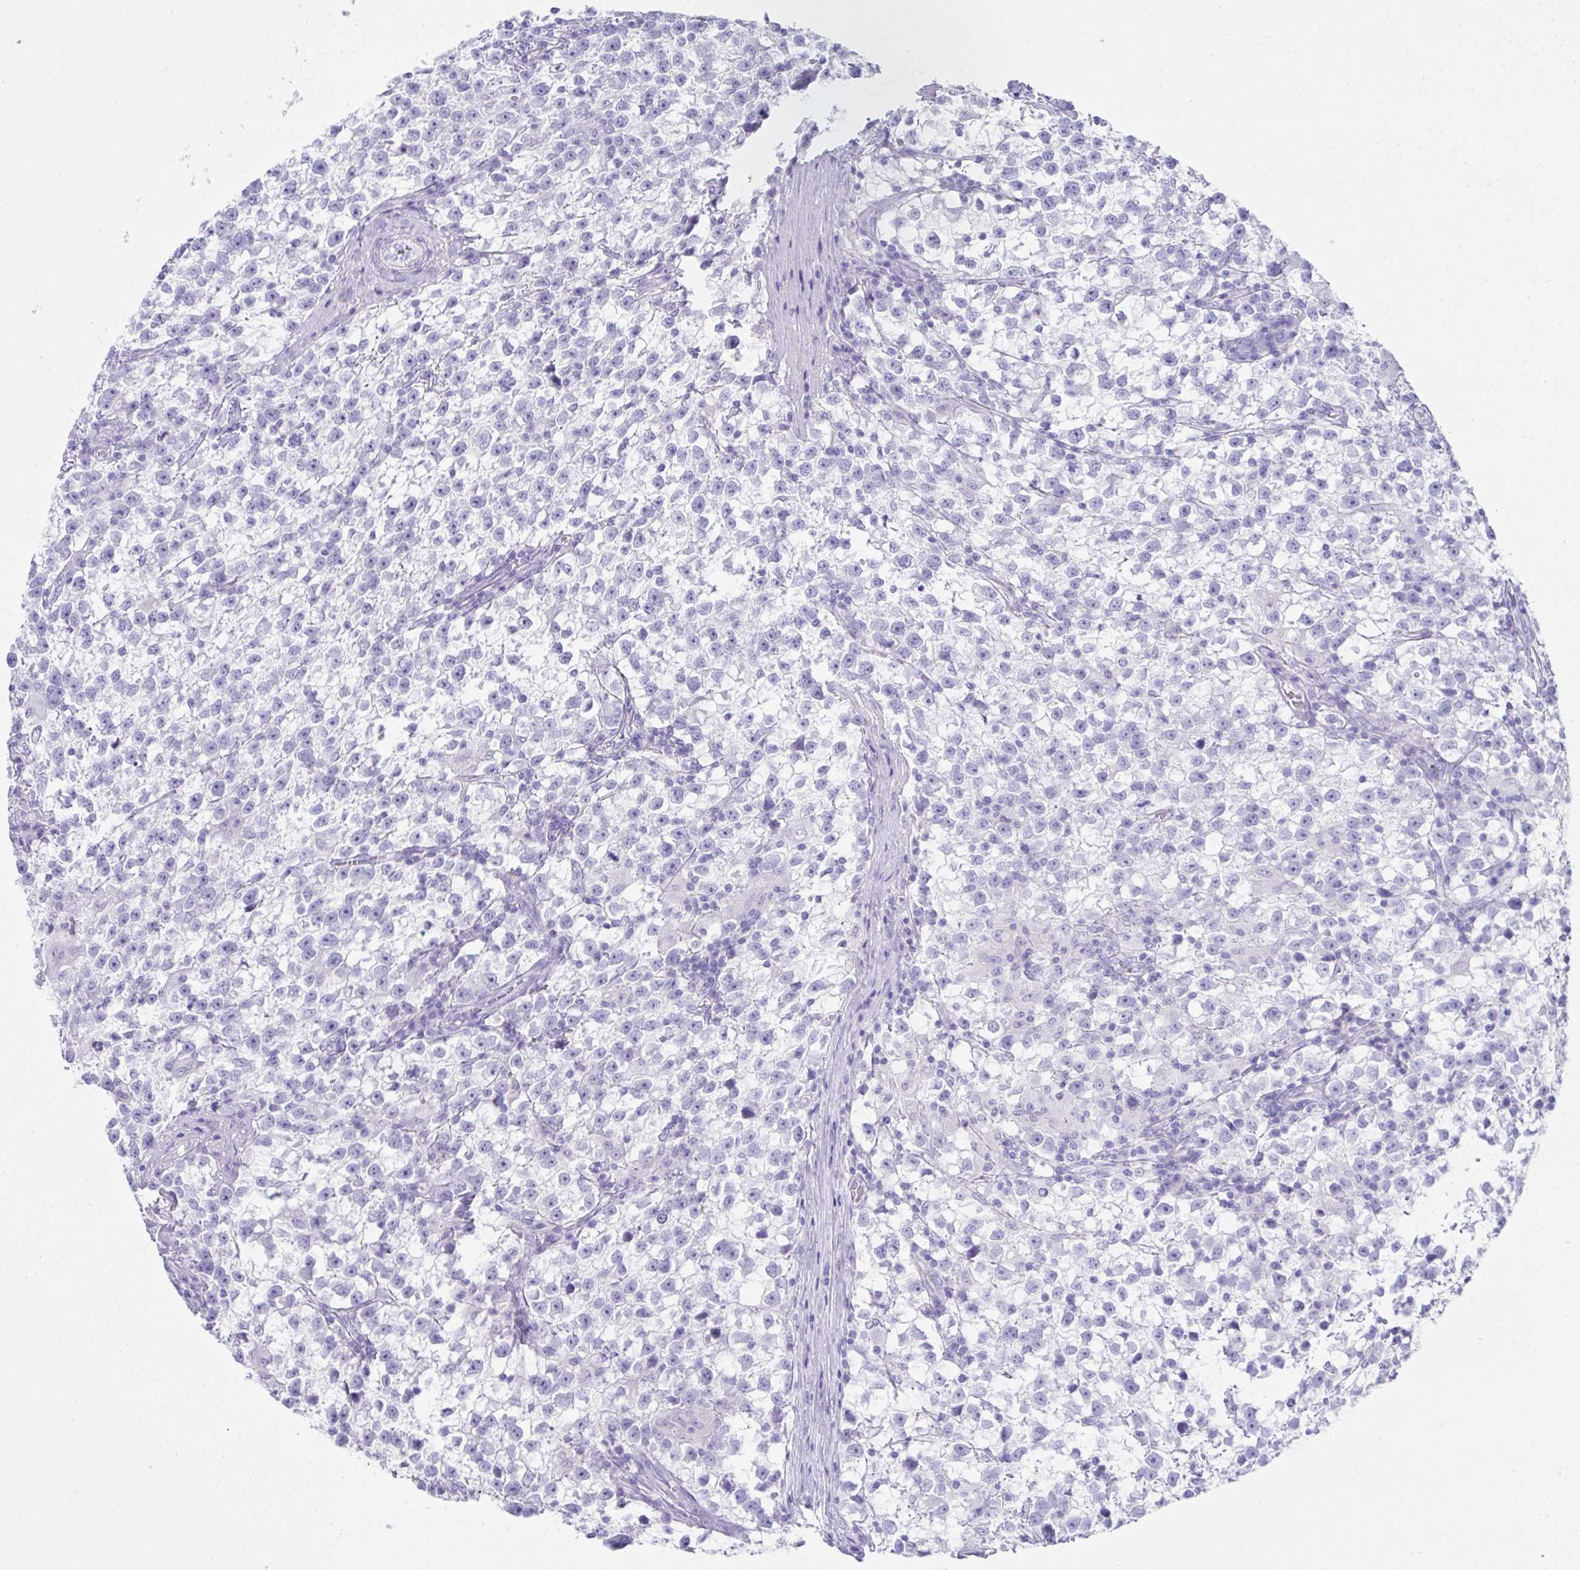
{"staining": {"intensity": "negative", "quantity": "none", "location": "none"}, "tissue": "testis cancer", "cell_type": "Tumor cells", "image_type": "cancer", "snomed": [{"axis": "morphology", "description": "Seminoma, NOS"}, {"axis": "topography", "description": "Testis"}], "caption": "This is a histopathology image of immunohistochemistry (IHC) staining of testis seminoma, which shows no expression in tumor cells.", "gene": "PSCA", "patient": {"sex": "male", "age": 31}}